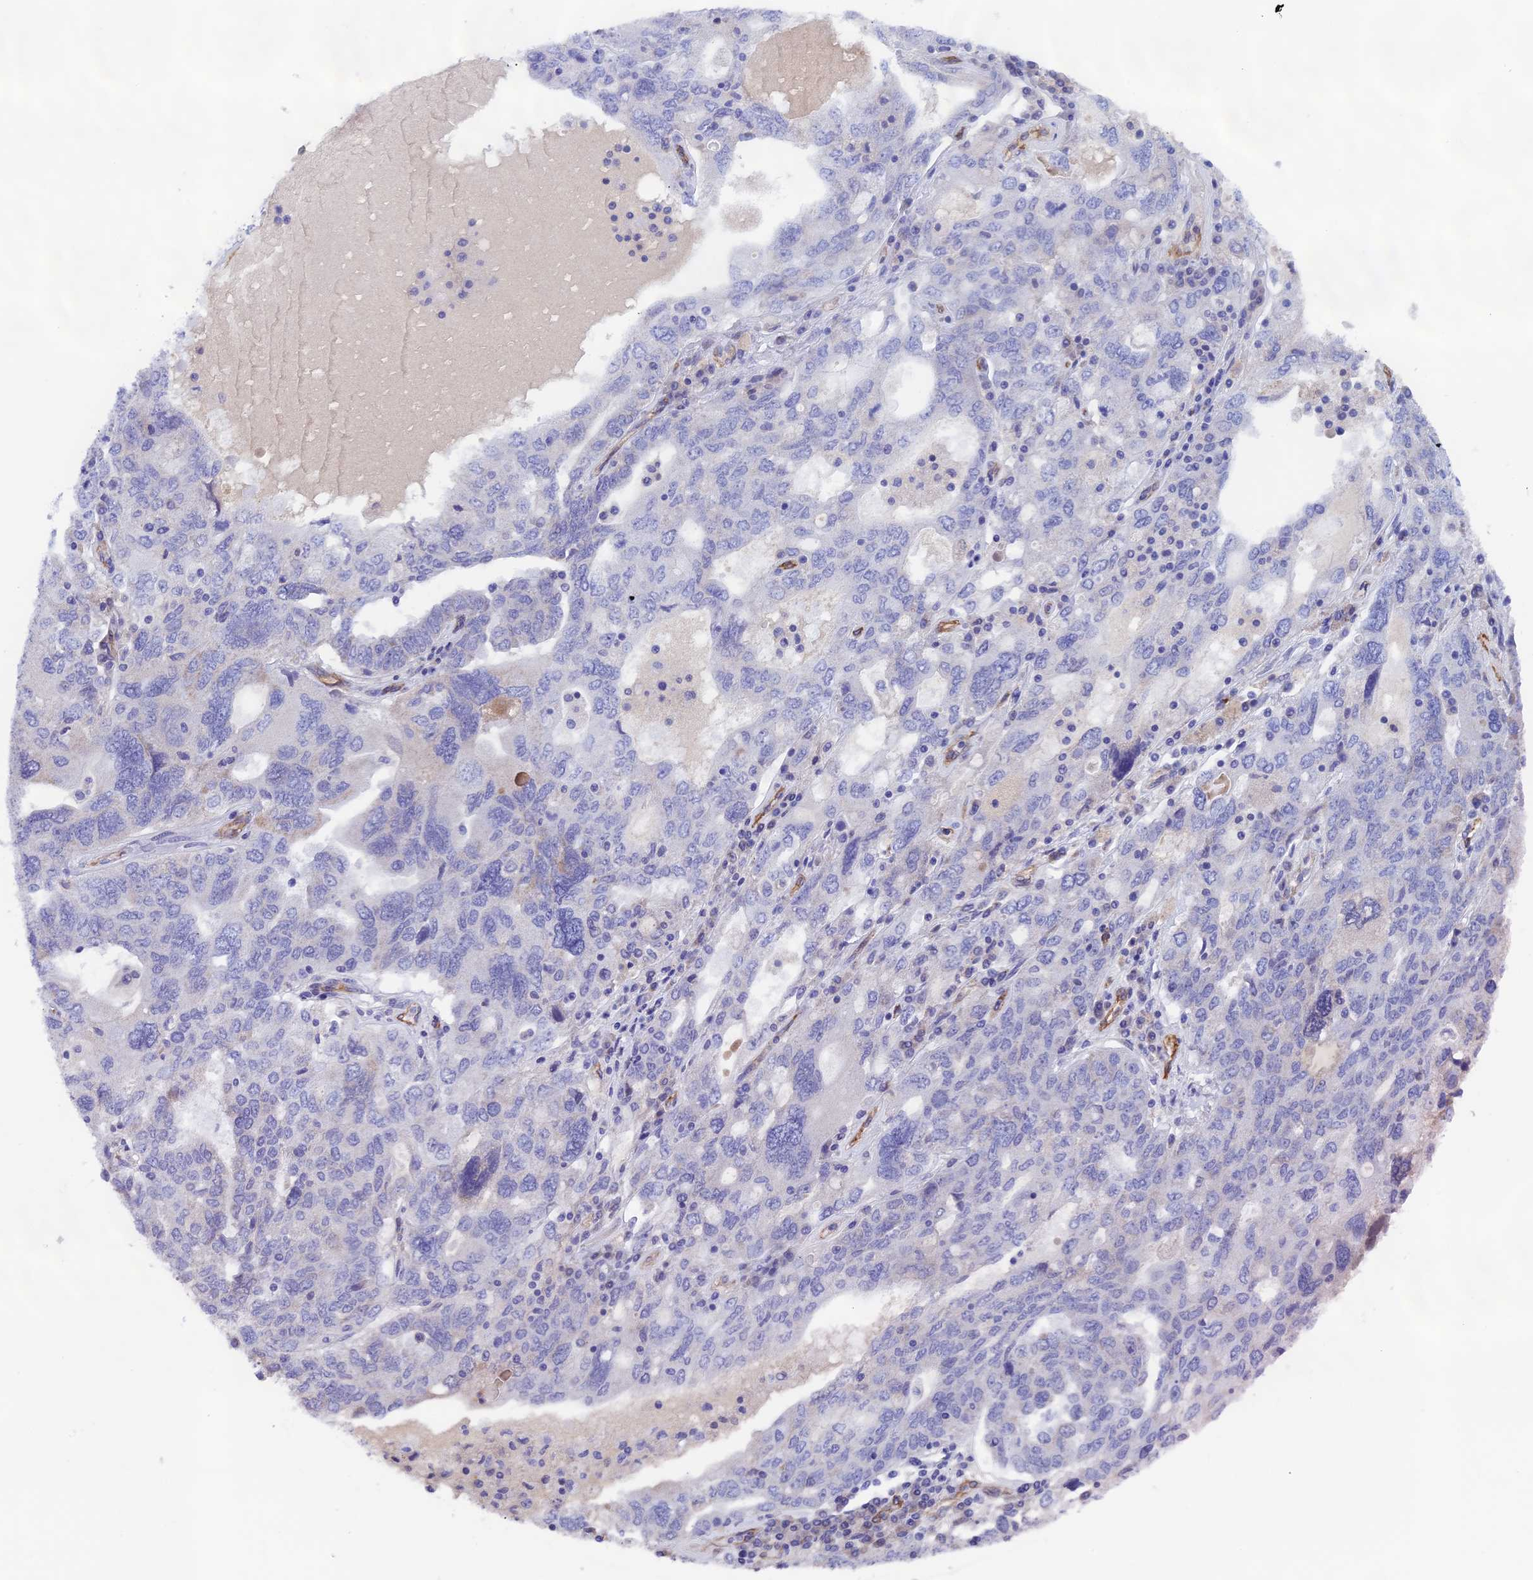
{"staining": {"intensity": "negative", "quantity": "none", "location": "none"}, "tissue": "ovarian cancer", "cell_type": "Tumor cells", "image_type": "cancer", "snomed": [{"axis": "morphology", "description": "Carcinoma, endometroid"}, {"axis": "topography", "description": "Ovary"}], "caption": "Endometroid carcinoma (ovarian) was stained to show a protein in brown. There is no significant positivity in tumor cells.", "gene": "INSYN1", "patient": {"sex": "female", "age": 62}}